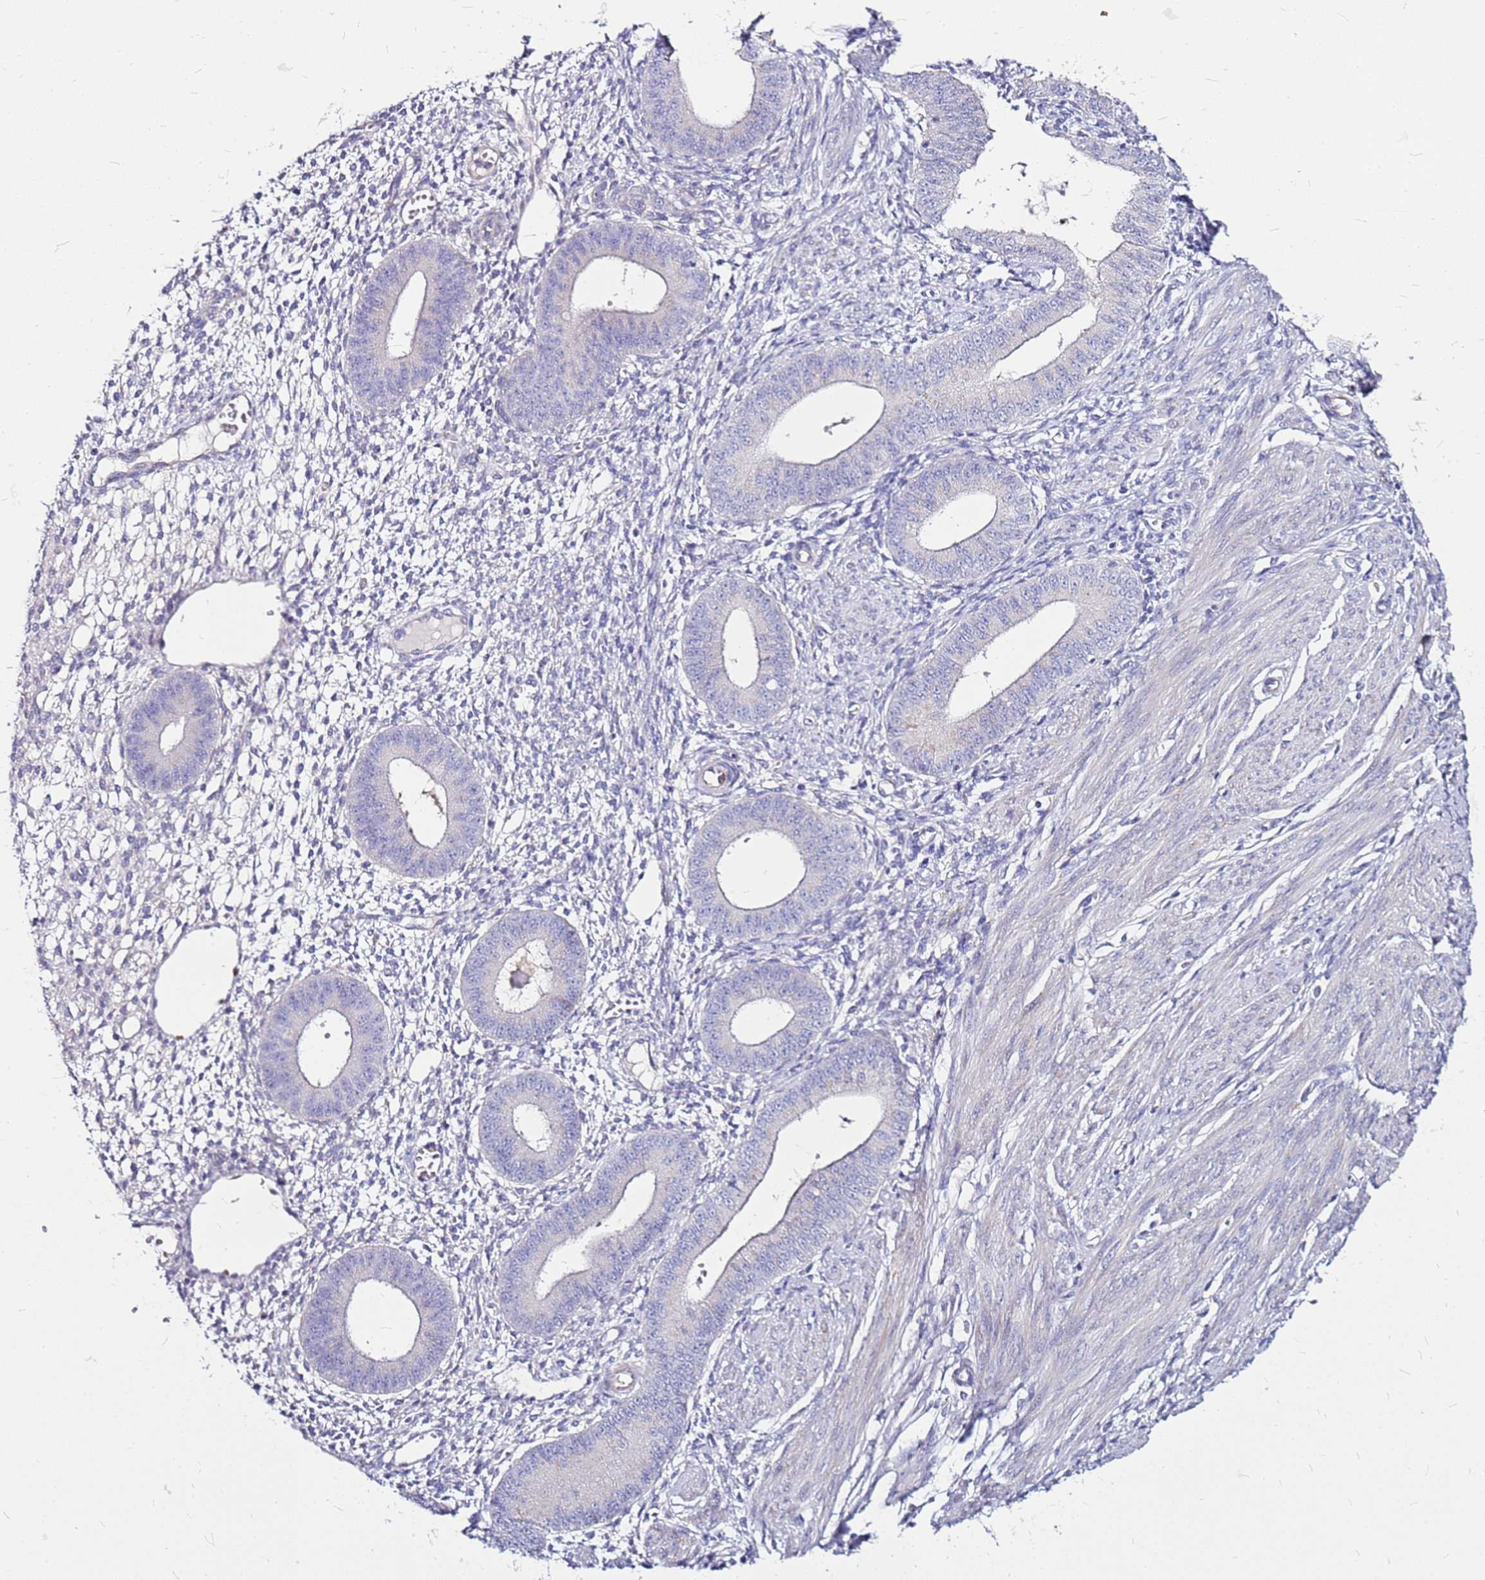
{"staining": {"intensity": "negative", "quantity": "none", "location": "none"}, "tissue": "endometrium", "cell_type": "Cells in endometrial stroma", "image_type": "normal", "snomed": [{"axis": "morphology", "description": "Normal tissue, NOS"}, {"axis": "topography", "description": "Endometrium"}], "caption": "Immunohistochemistry of normal human endometrium shows no staining in cells in endometrial stroma.", "gene": "CASD1", "patient": {"sex": "female", "age": 49}}